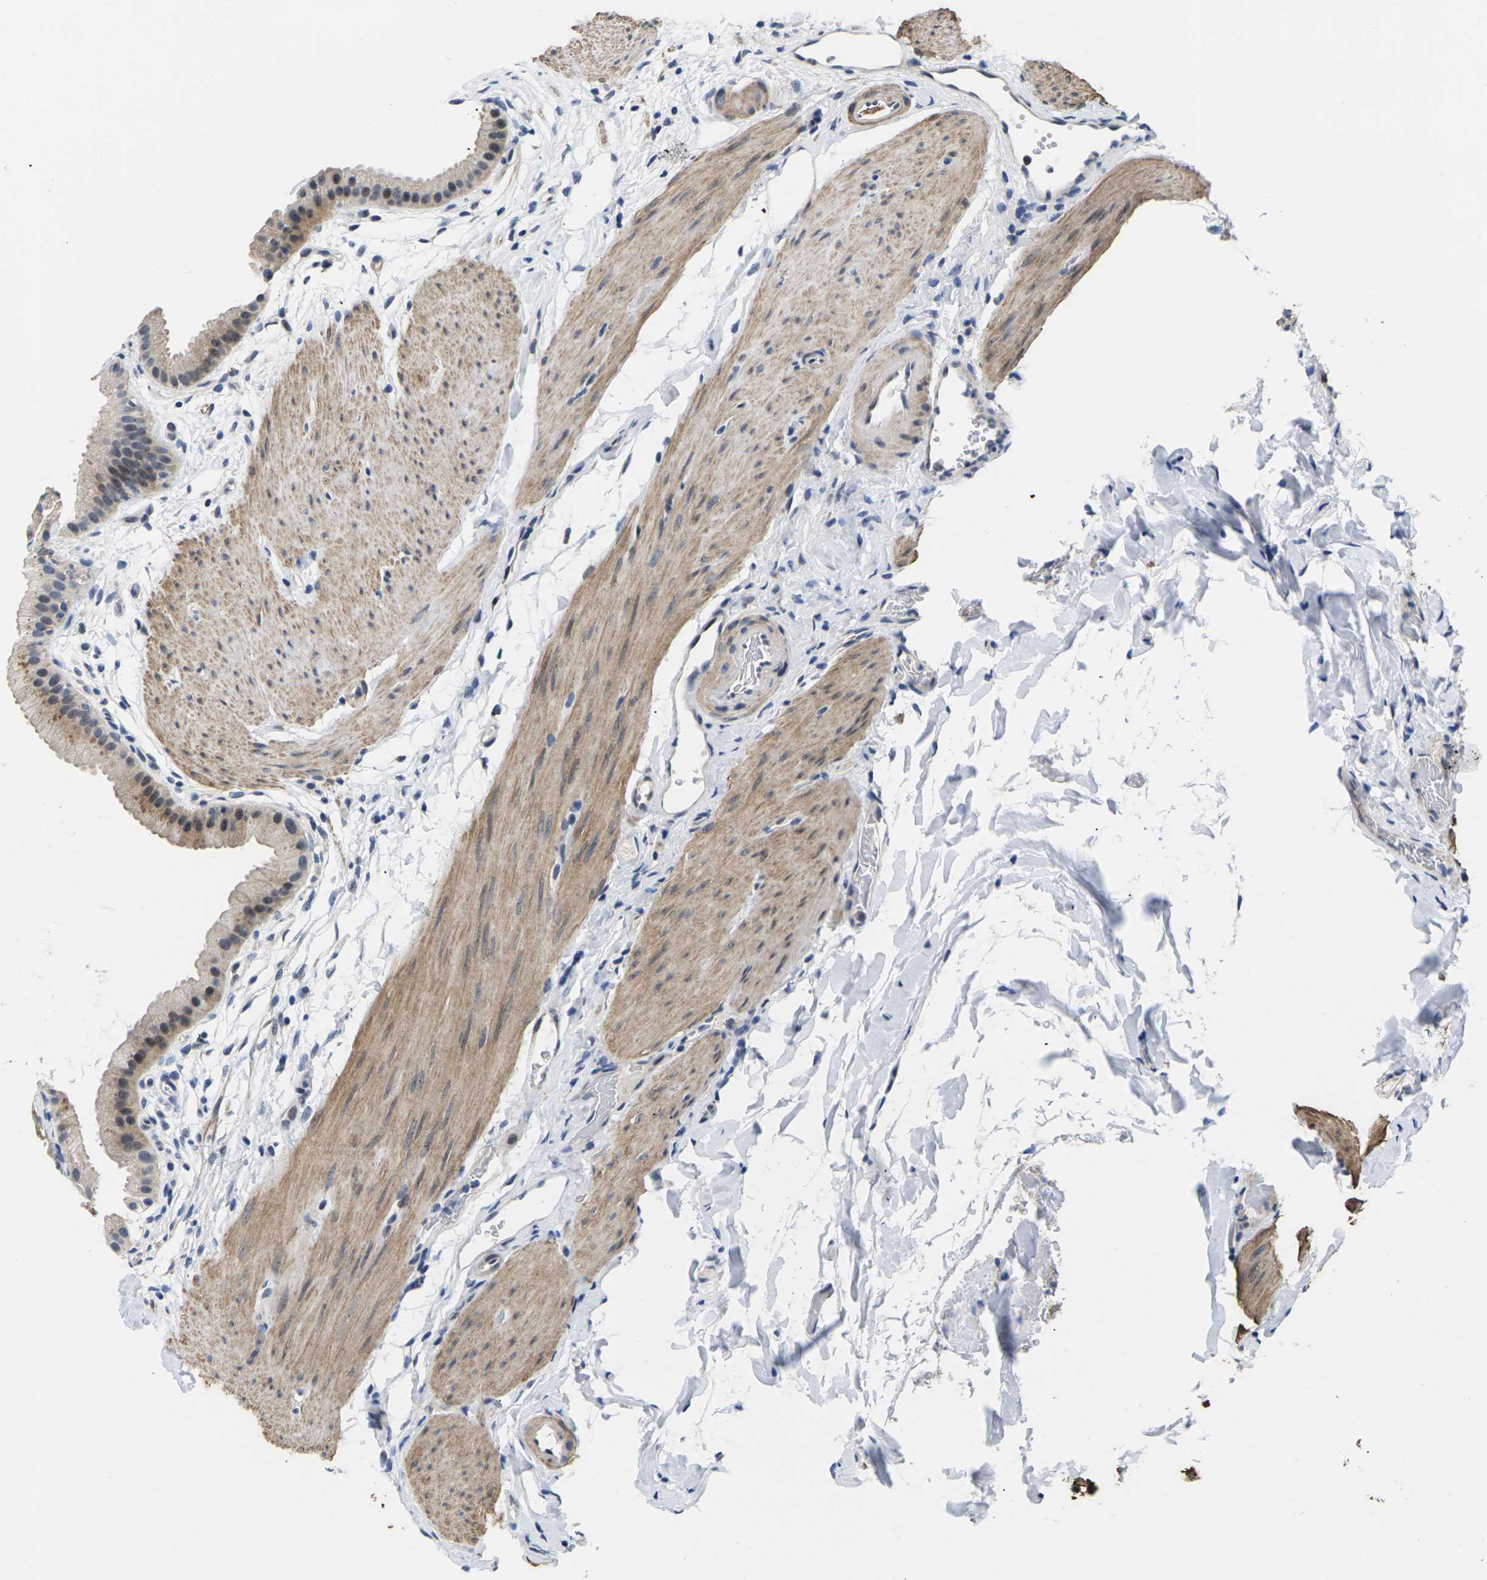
{"staining": {"intensity": "weak", "quantity": "25%-75%", "location": "cytoplasmic/membranous"}, "tissue": "gallbladder", "cell_type": "Glandular cells", "image_type": "normal", "snomed": [{"axis": "morphology", "description": "Normal tissue, NOS"}, {"axis": "topography", "description": "Gallbladder"}], "caption": "Unremarkable gallbladder demonstrates weak cytoplasmic/membranous positivity in about 25%-75% of glandular cells.", "gene": "ST6GAL2", "patient": {"sex": "female", "age": 64}}